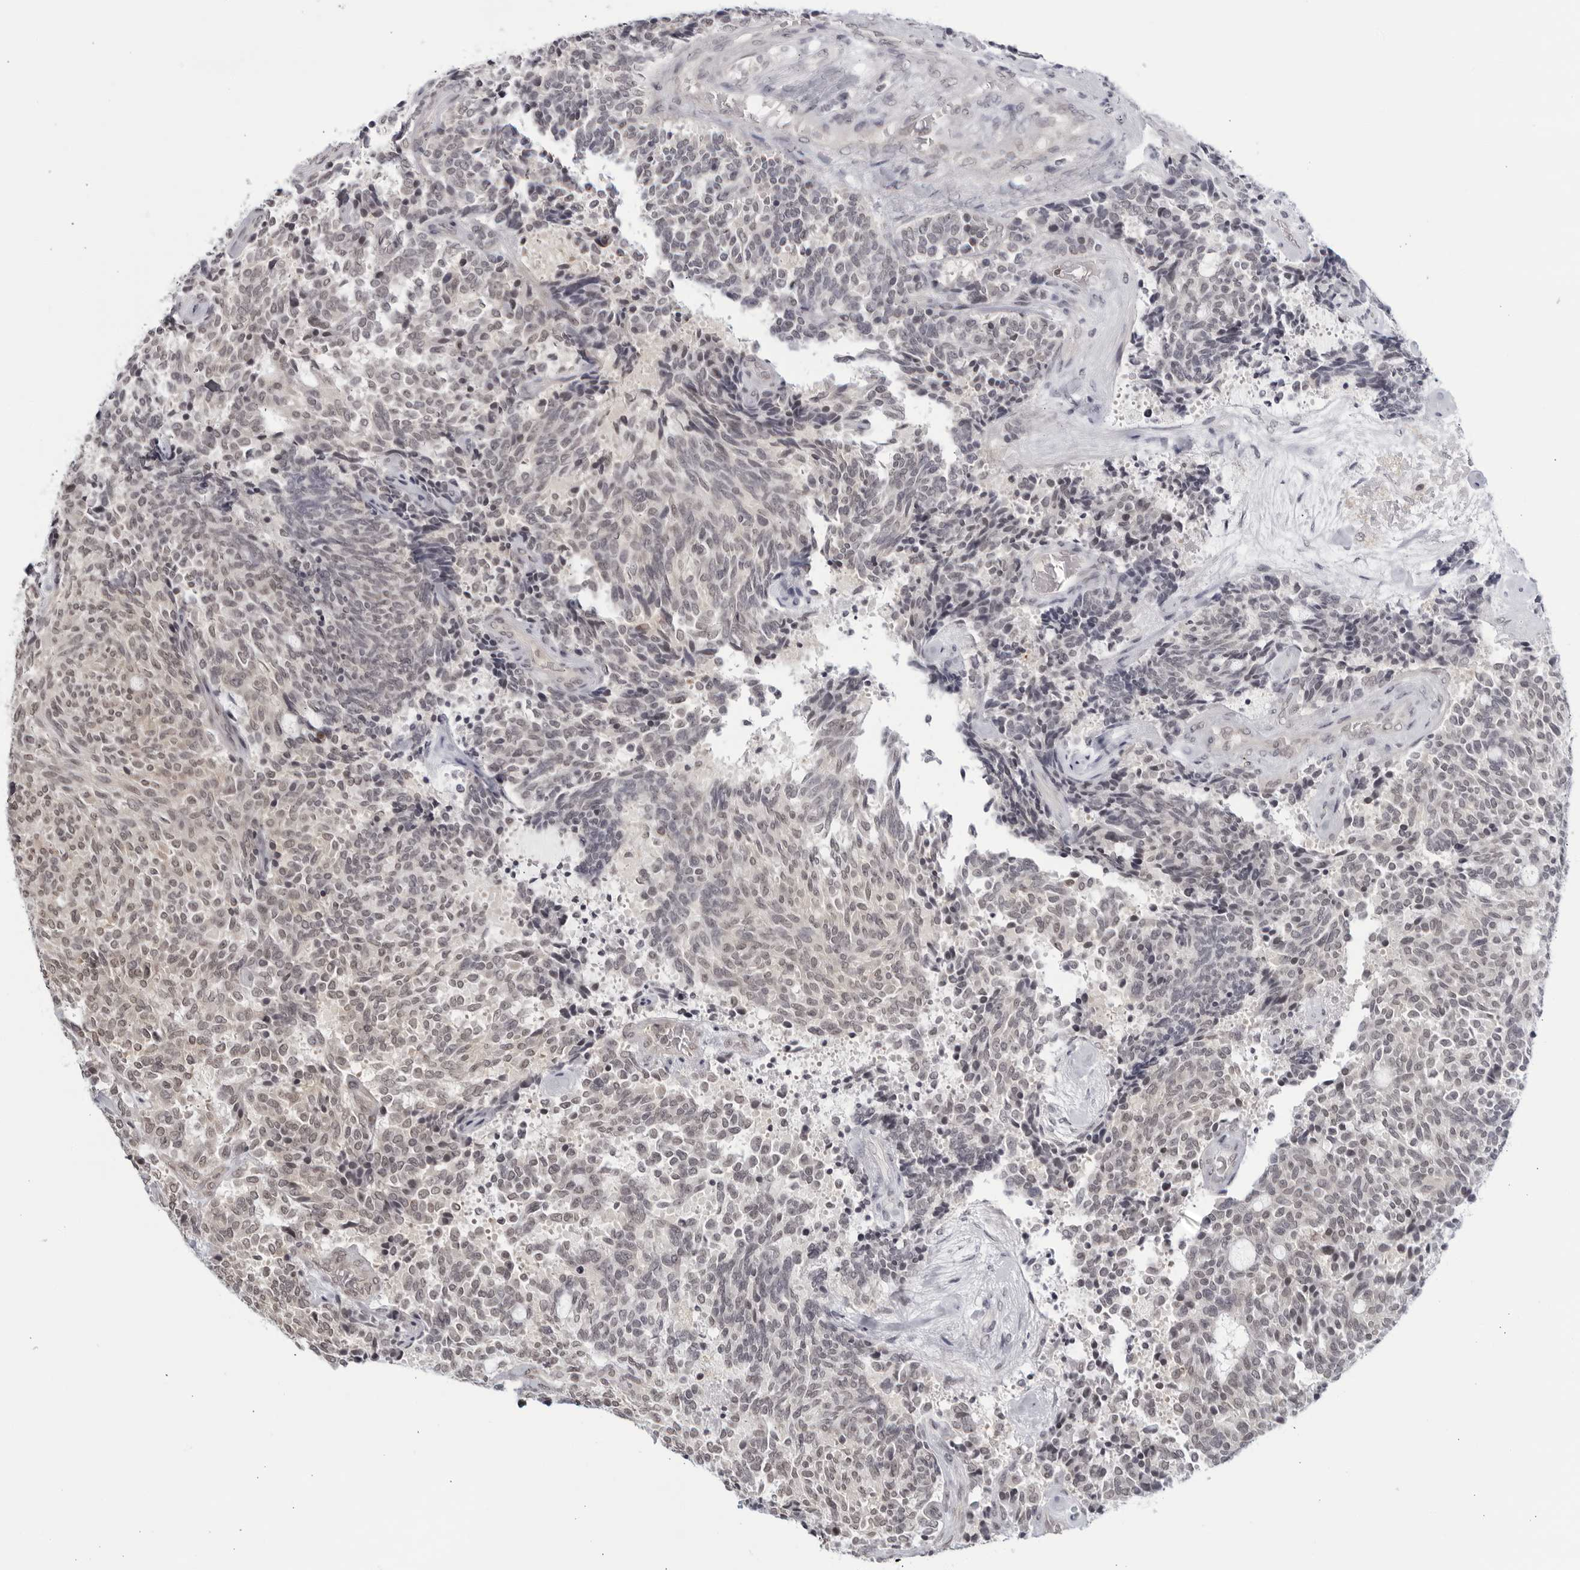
{"staining": {"intensity": "weak", "quantity": "25%-75%", "location": "nuclear"}, "tissue": "carcinoid", "cell_type": "Tumor cells", "image_type": "cancer", "snomed": [{"axis": "morphology", "description": "Carcinoid, malignant, NOS"}, {"axis": "topography", "description": "Pancreas"}], "caption": "Immunohistochemistry (IHC) (DAB (3,3'-diaminobenzidine)) staining of carcinoid (malignant) exhibits weak nuclear protein expression in about 25%-75% of tumor cells.", "gene": "CC2D1B", "patient": {"sex": "female", "age": 54}}